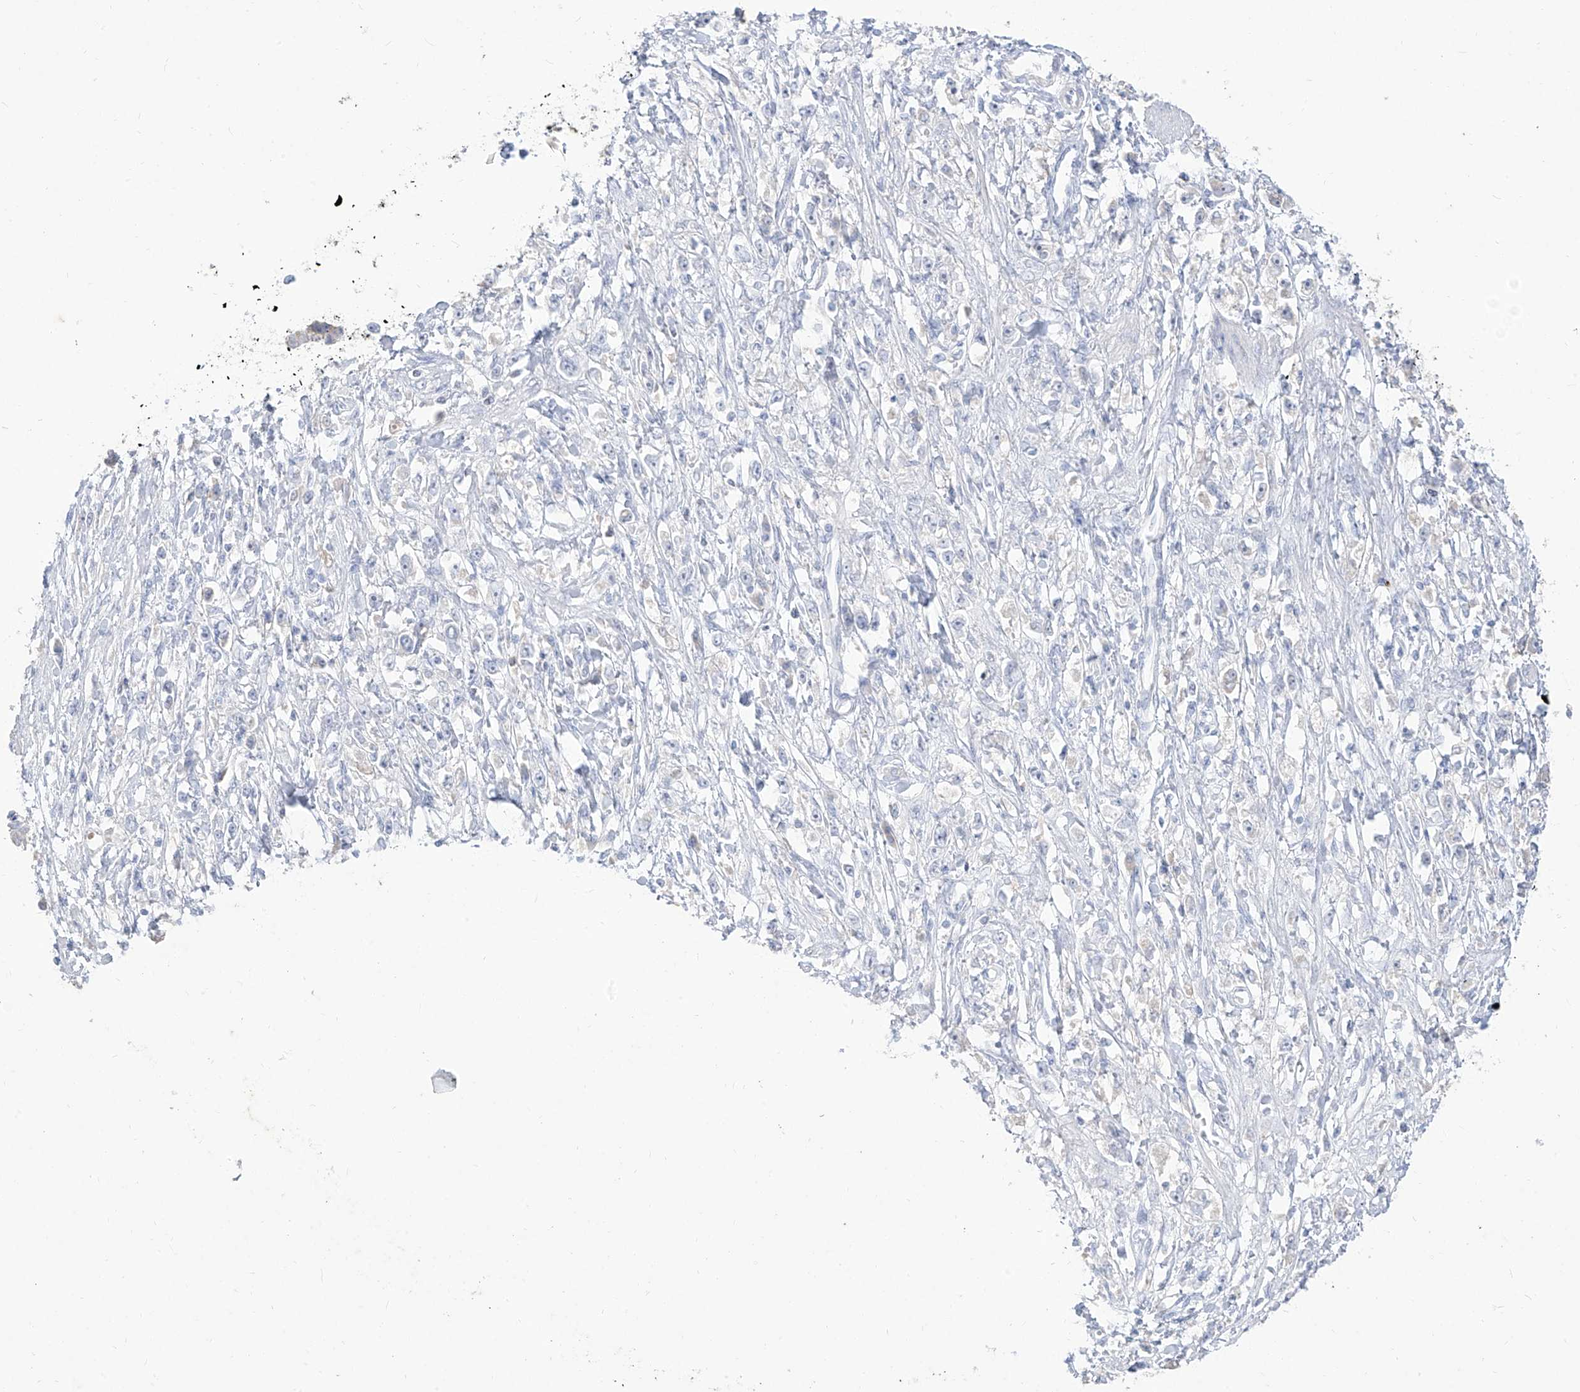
{"staining": {"intensity": "negative", "quantity": "none", "location": "none"}, "tissue": "stomach cancer", "cell_type": "Tumor cells", "image_type": "cancer", "snomed": [{"axis": "morphology", "description": "Adenocarcinoma, NOS"}, {"axis": "topography", "description": "Stomach"}], "caption": "This histopathology image is of stomach adenocarcinoma stained with immunohistochemistry to label a protein in brown with the nuclei are counter-stained blue. There is no expression in tumor cells. (DAB immunohistochemistry (IHC) visualized using brightfield microscopy, high magnification).", "gene": "TGM4", "patient": {"sex": "female", "age": 59}}